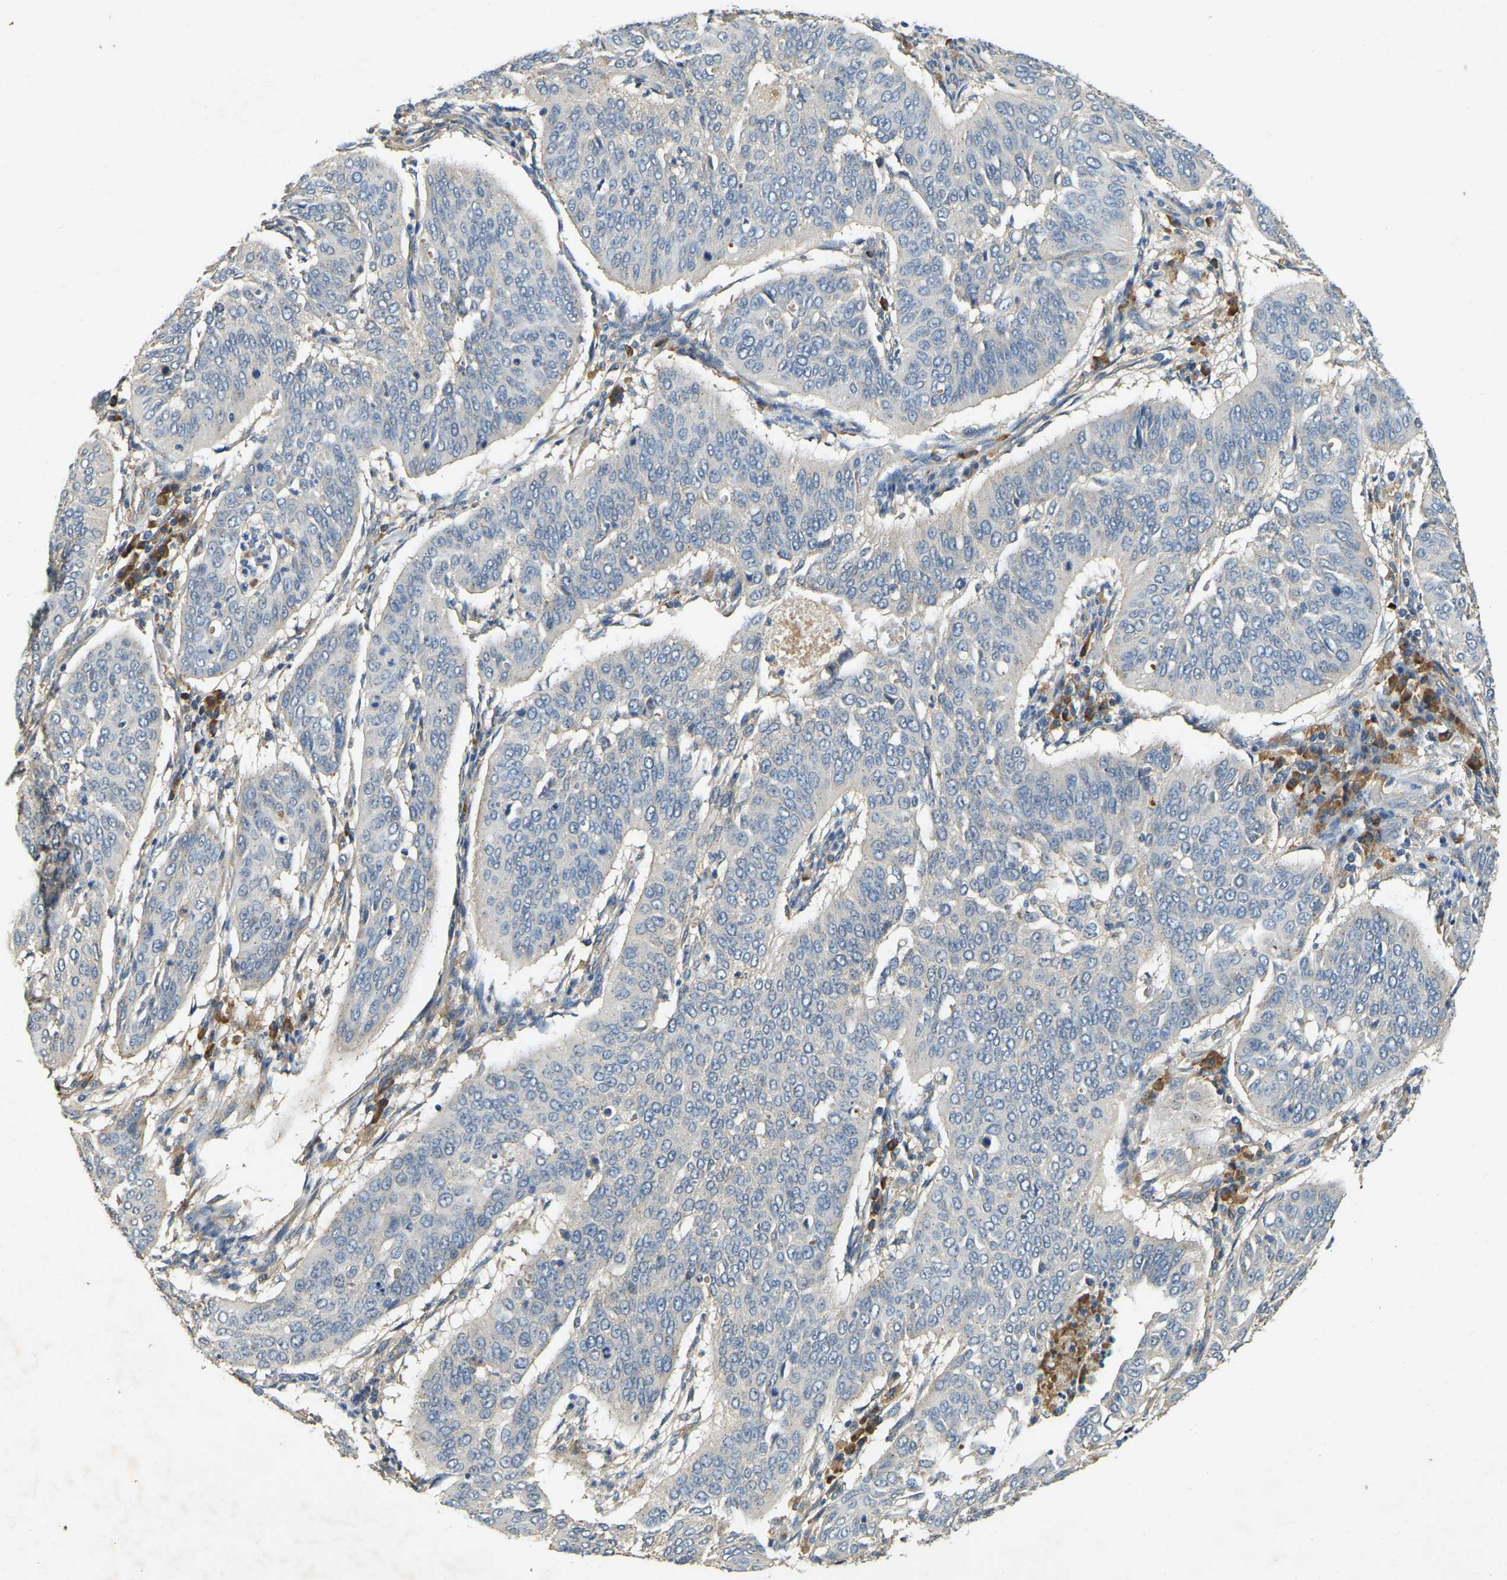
{"staining": {"intensity": "negative", "quantity": "none", "location": "none"}, "tissue": "cervical cancer", "cell_type": "Tumor cells", "image_type": "cancer", "snomed": [{"axis": "morphology", "description": "Normal tissue, NOS"}, {"axis": "morphology", "description": "Squamous cell carcinoma, NOS"}, {"axis": "topography", "description": "Cervix"}], "caption": "Histopathology image shows no protein staining in tumor cells of cervical squamous cell carcinoma tissue. (Brightfield microscopy of DAB (3,3'-diaminobenzidine) immunohistochemistry at high magnification).", "gene": "CFLAR", "patient": {"sex": "female", "age": 39}}